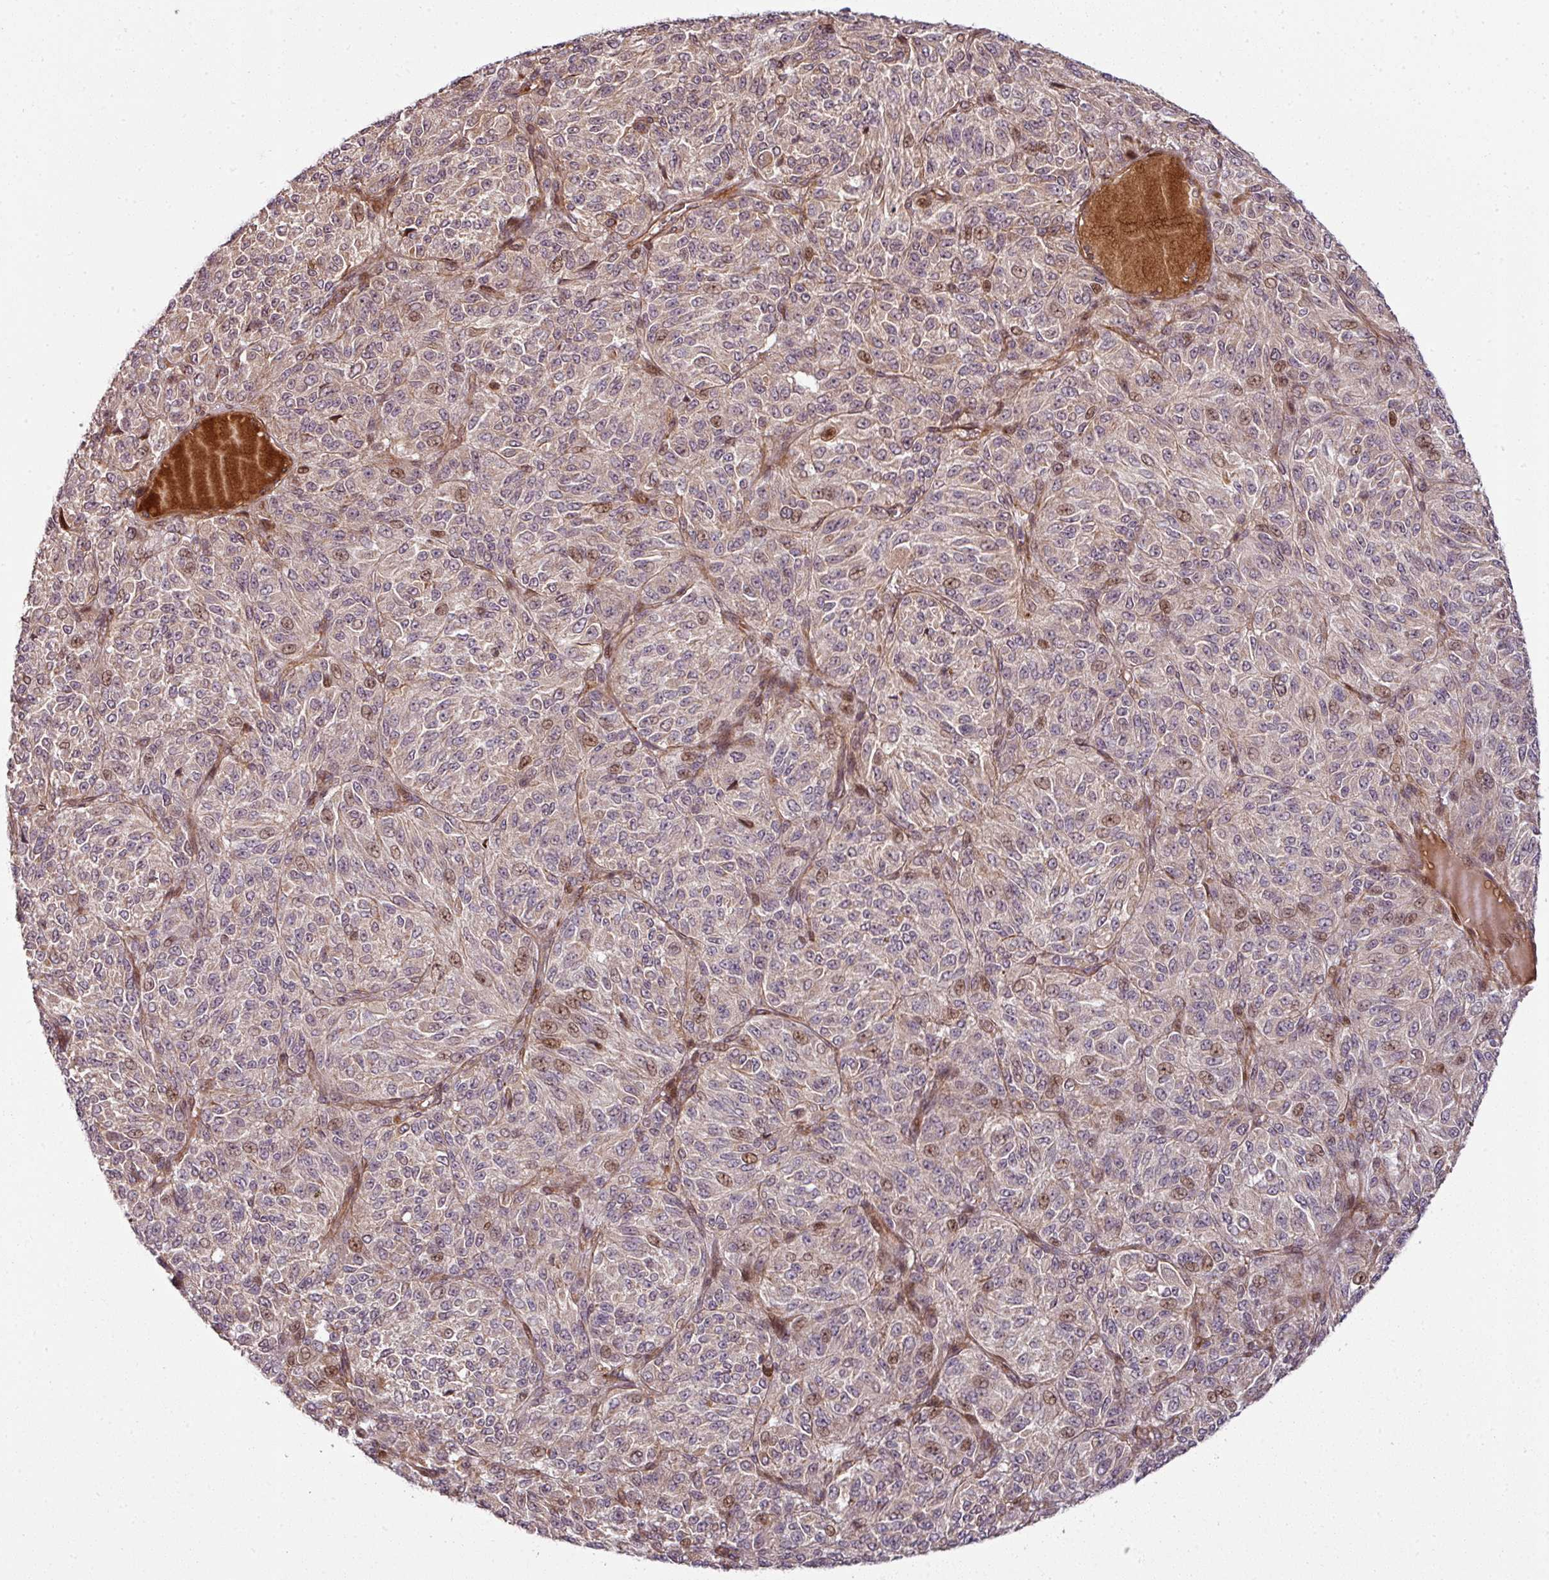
{"staining": {"intensity": "moderate", "quantity": "<25%", "location": "nuclear"}, "tissue": "melanoma", "cell_type": "Tumor cells", "image_type": "cancer", "snomed": [{"axis": "morphology", "description": "Malignant melanoma, Metastatic site"}, {"axis": "topography", "description": "Brain"}], "caption": "Immunohistochemistry (IHC) (DAB (3,3'-diaminobenzidine)) staining of human malignant melanoma (metastatic site) shows moderate nuclear protein positivity in about <25% of tumor cells.", "gene": "ATAT1", "patient": {"sex": "female", "age": 56}}